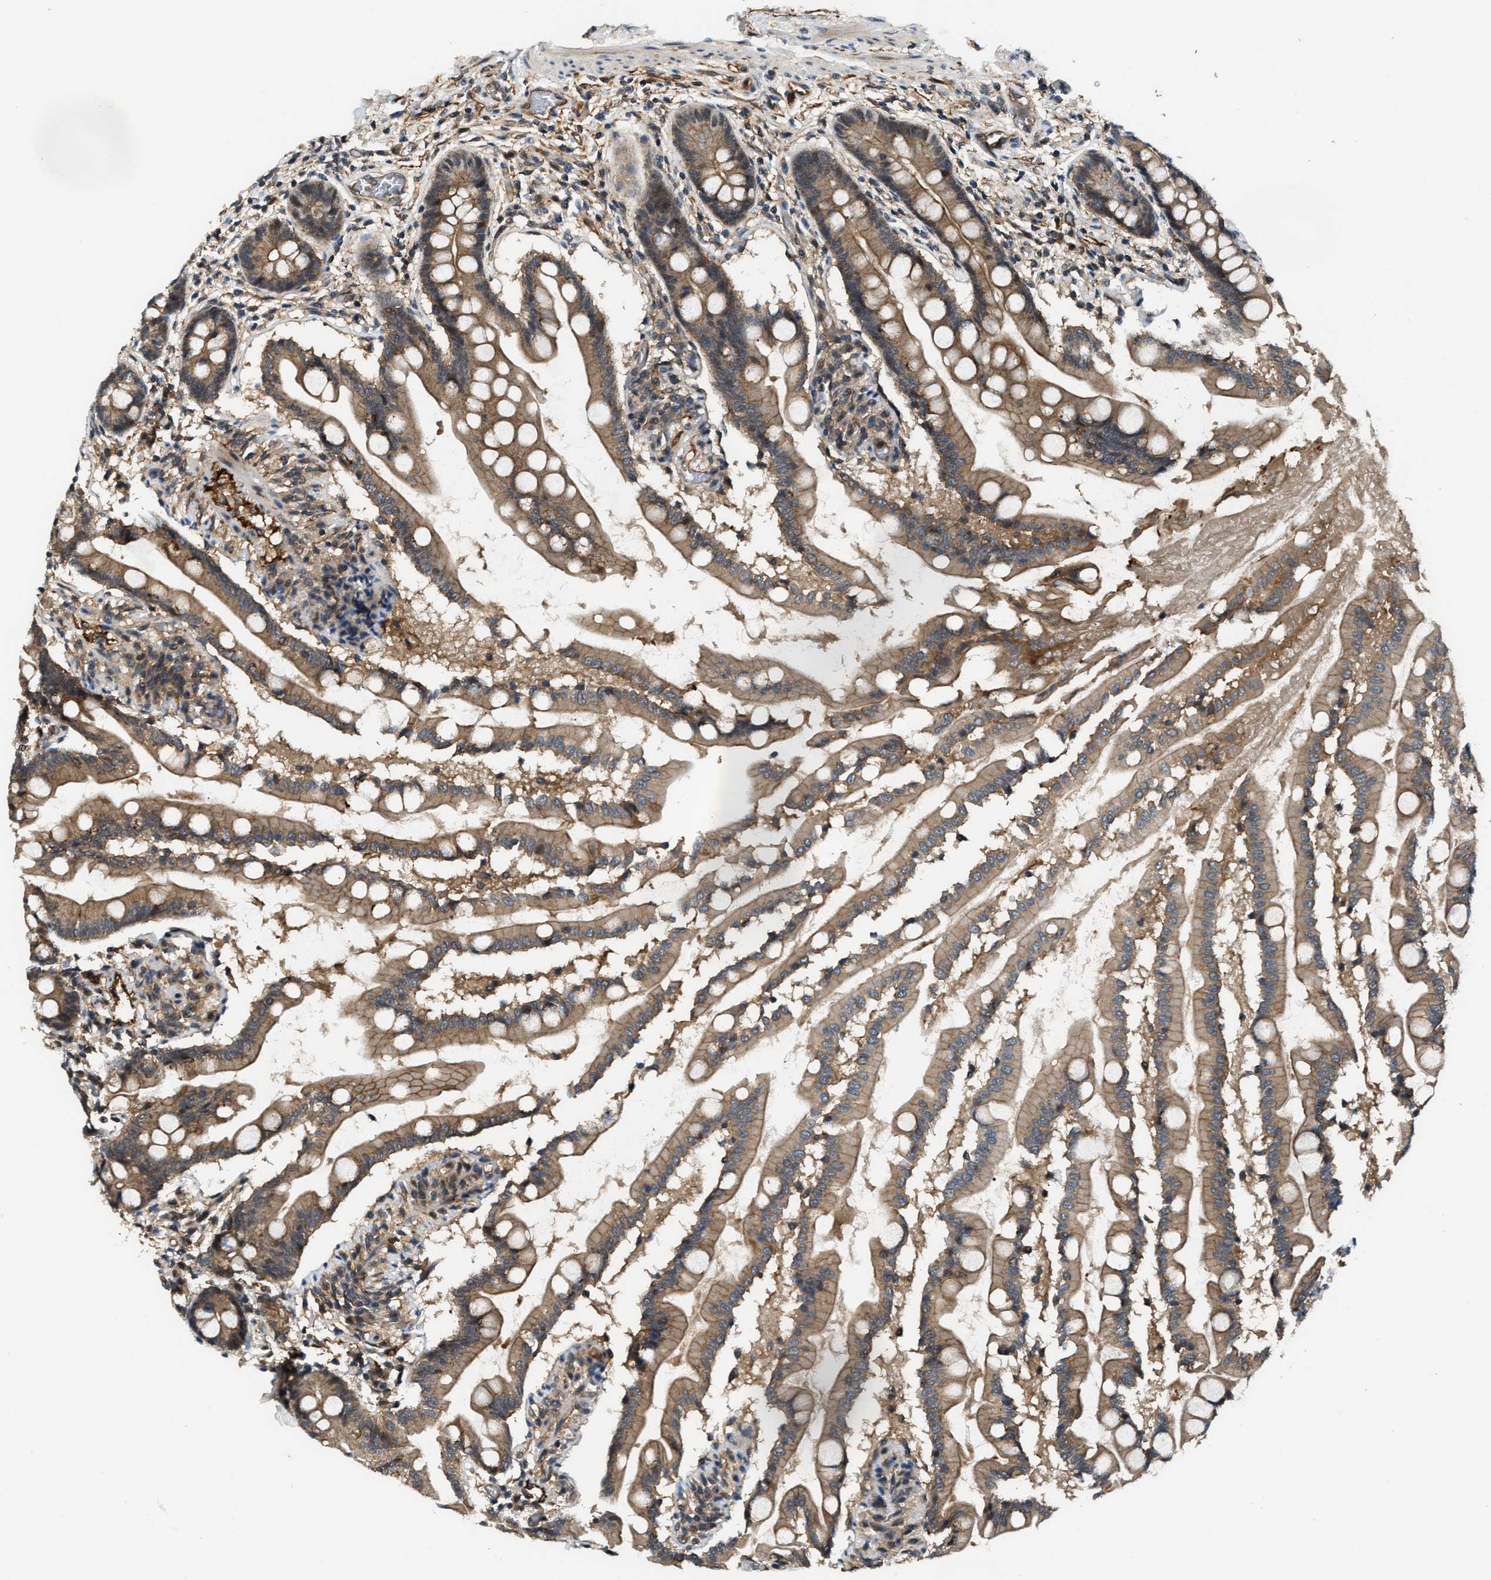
{"staining": {"intensity": "strong", "quantity": "25%-75%", "location": "cytoplasmic/membranous"}, "tissue": "small intestine", "cell_type": "Glandular cells", "image_type": "normal", "snomed": [{"axis": "morphology", "description": "Normal tissue, NOS"}, {"axis": "topography", "description": "Small intestine"}], "caption": "Protein staining reveals strong cytoplasmic/membranous positivity in approximately 25%-75% of glandular cells in normal small intestine. (Stains: DAB (3,3'-diaminobenzidine) in brown, nuclei in blue, Microscopy: brightfield microscopy at high magnification).", "gene": "COPS2", "patient": {"sex": "female", "age": 56}}